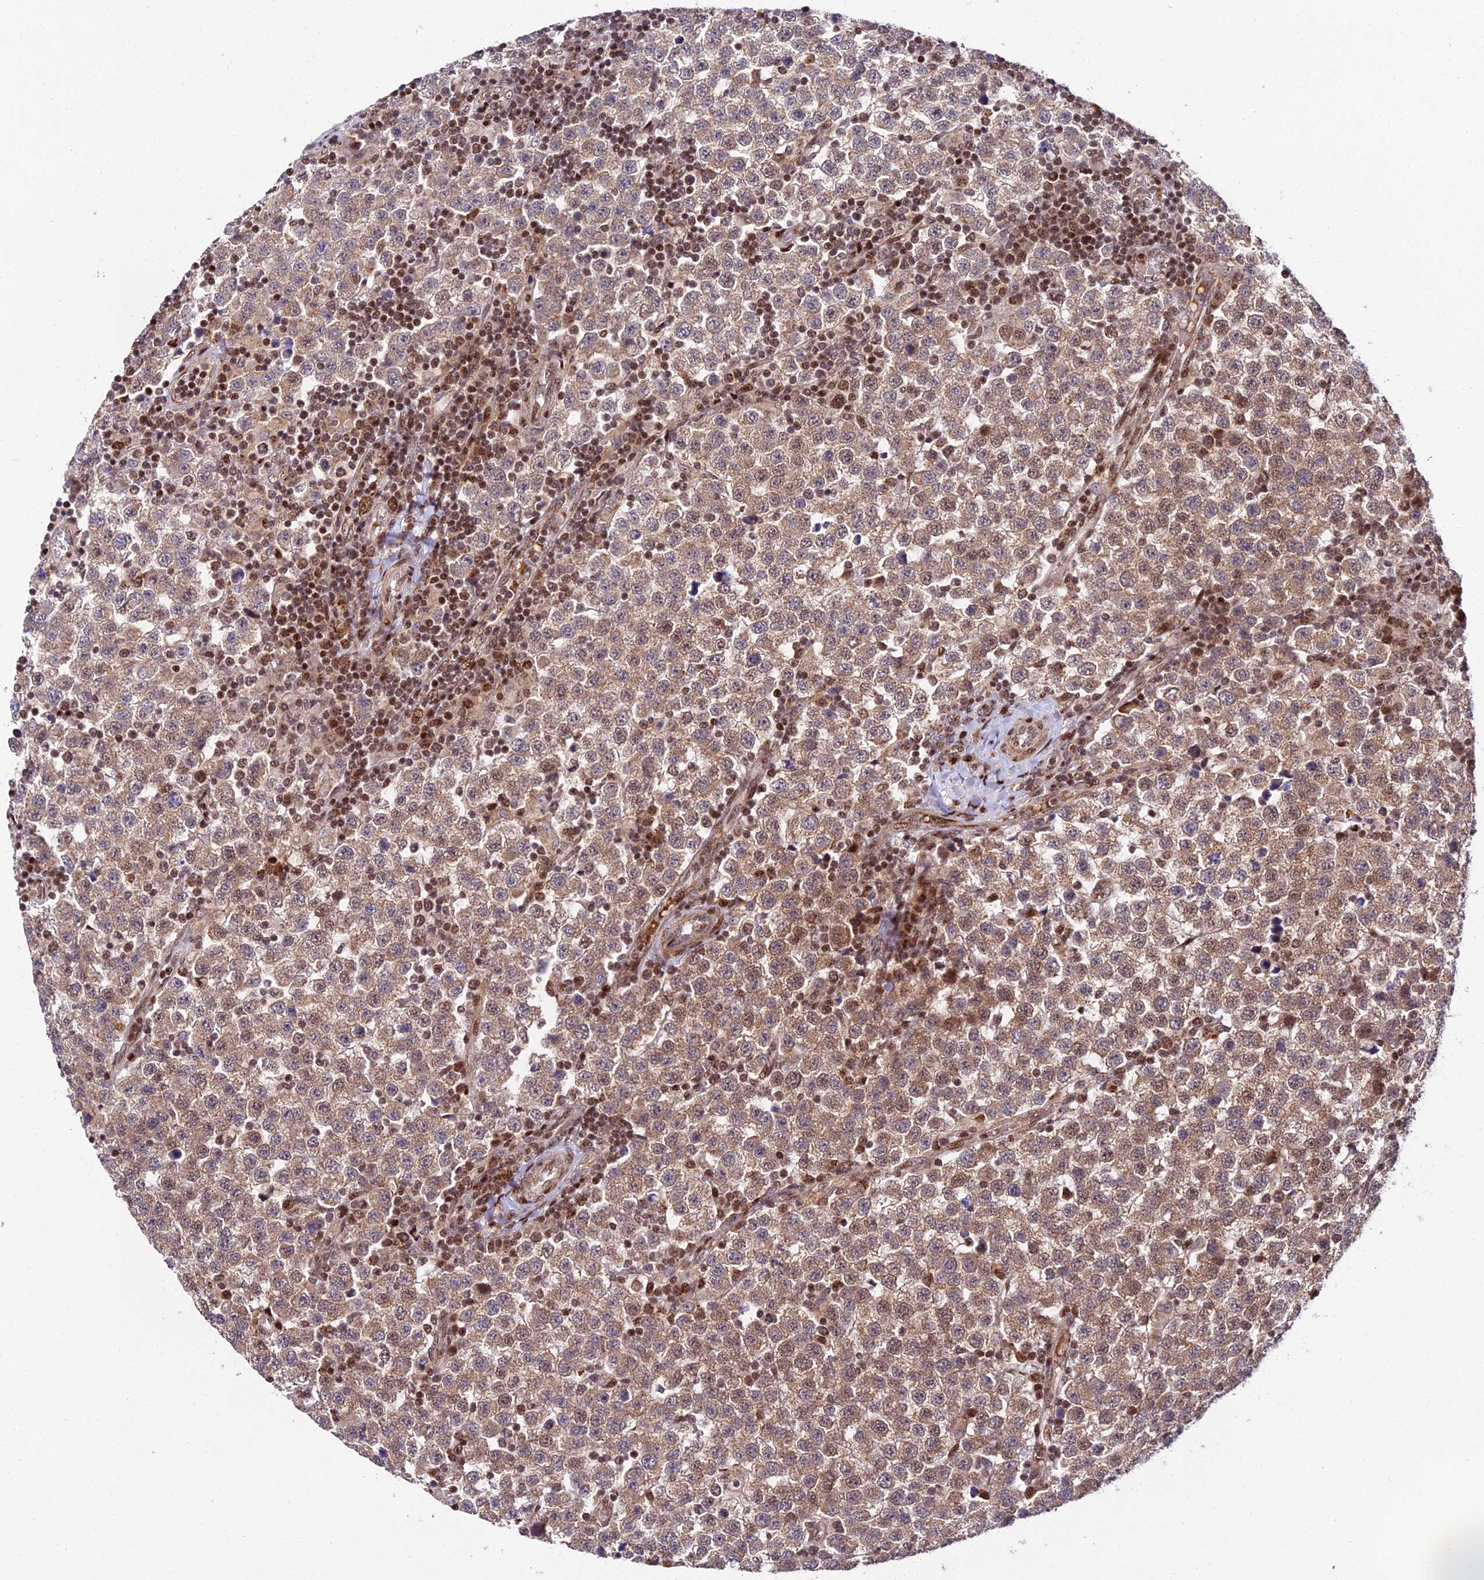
{"staining": {"intensity": "moderate", "quantity": ">75%", "location": "cytoplasmic/membranous,nuclear"}, "tissue": "testis cancer", "cell_type": "Tumor cells", "image_type": "cancer", "snomed": [{"axis": "morphology", "description": "Seminoma, NOS"}, {"axis": "topography", "description": "Testis"}], "caption": "An immunohistochemistry (IHC) histopathology image of tumor tissue is shown. Protein staining in brown shows moderate cytoplasmic/membranous and nuclear positivity in testis cancer within tumor cells.", "gene": "CIB3", "patient": {"sex": "male", "age": 34}}